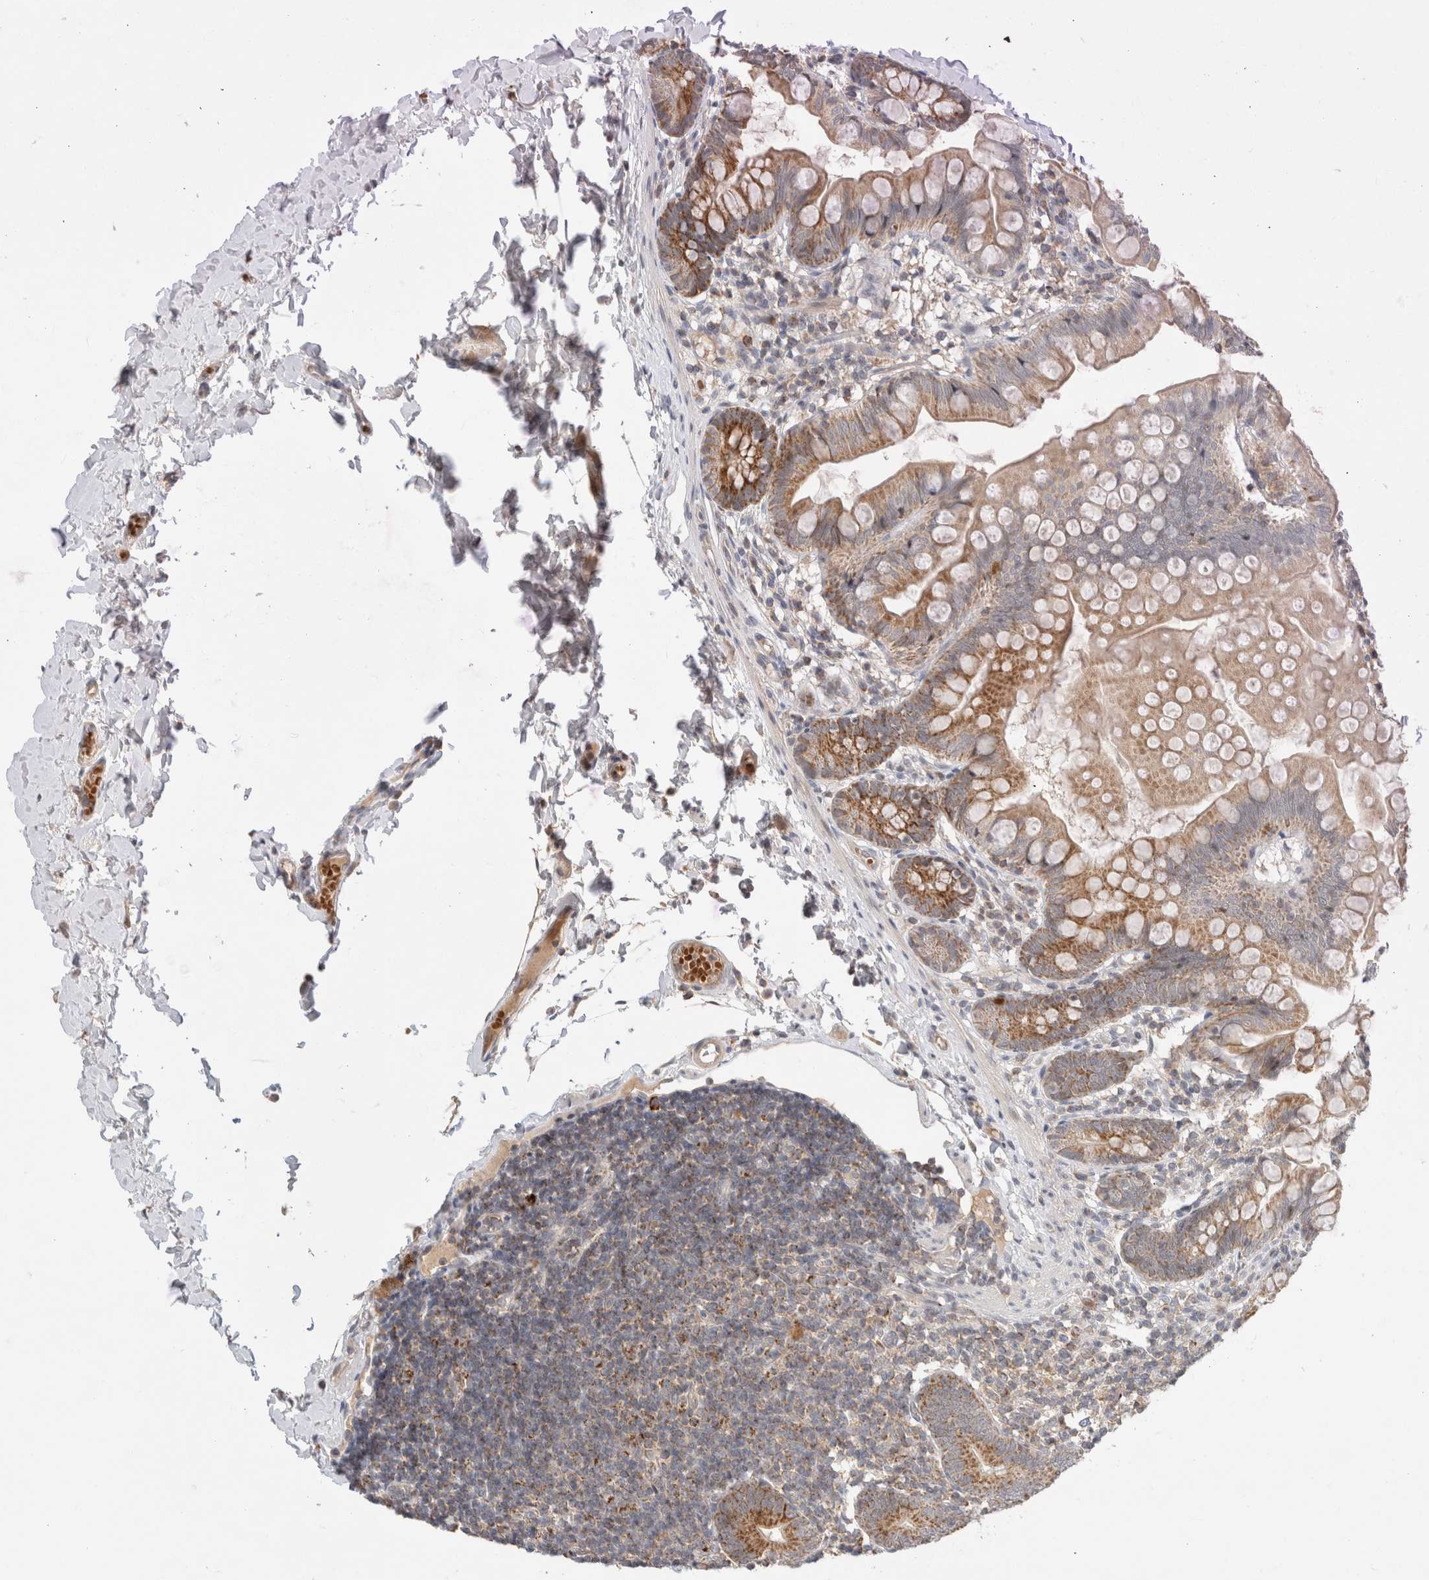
{"staining": {"intensity": "moderate", "quantity": ">75%", "location": "cytoplasmic/membranous"}, "tissue": "small intestine", "cell_type": "Glandular cells", "image_type": "normal", "snomed": [{"axis": "morphology", "description": "Normal tissue, NOS"}, {"axis": "topography", "description": "Small intestine"}], "caption": "Immunohistochemistry (IHC) staining of unremarkable small intestine, which demonstrates medium levels of moderate cytoplasmic/membranous staining in about >75% of glandular cells indicating moderate cytoplasmic/membranous protein staining. The staining was performed using DAB (3,3'-diaminobenzidine) (brown) for protein detection and nuclei were counterstained in hematoxylin (blue).", "gene": "MRM3", "patient": {"sex": "male", "age": 7}}